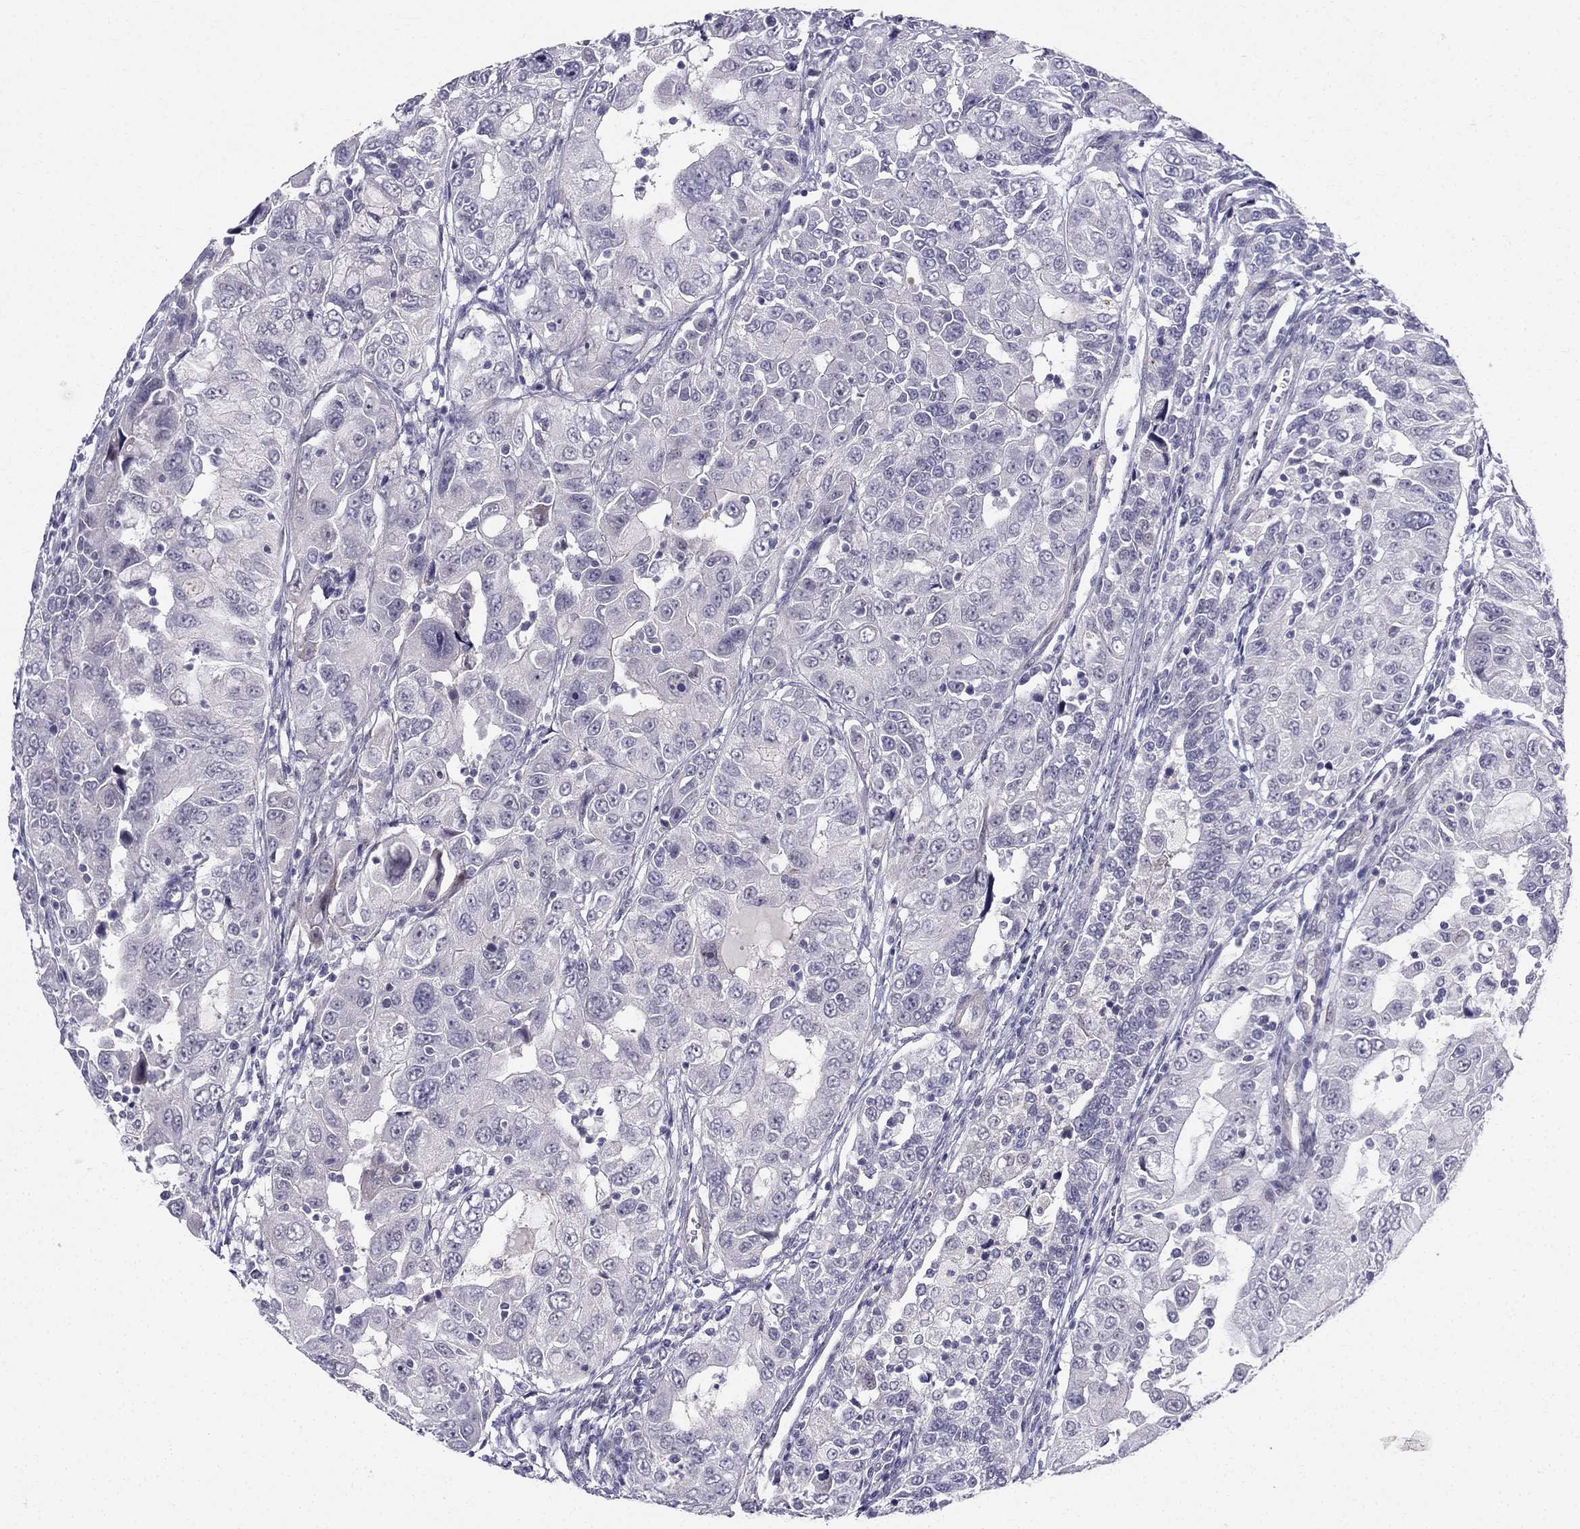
{"staining": {"intensity": "negative", "quantity": "none", "location": "none"}, "tissue": "urothelial cancer", "cell_type": "Tumor cells", "image_type": "cancer", "snomed": [{"axis": "morphology", "description": "Urothelial carcinoma, NOS"}, {"axis": "morphology", "description": "Urothelial carcinoma, High grade"}, {"axis": "topography", "description": "Urinary bladder"}], "caption": "This is an immunohistochemistry micrograph of urothelial cancer. There is no staining in tumor cells.", "gene": "BAG5", "patient": {"sex": "female", "age": 73}}